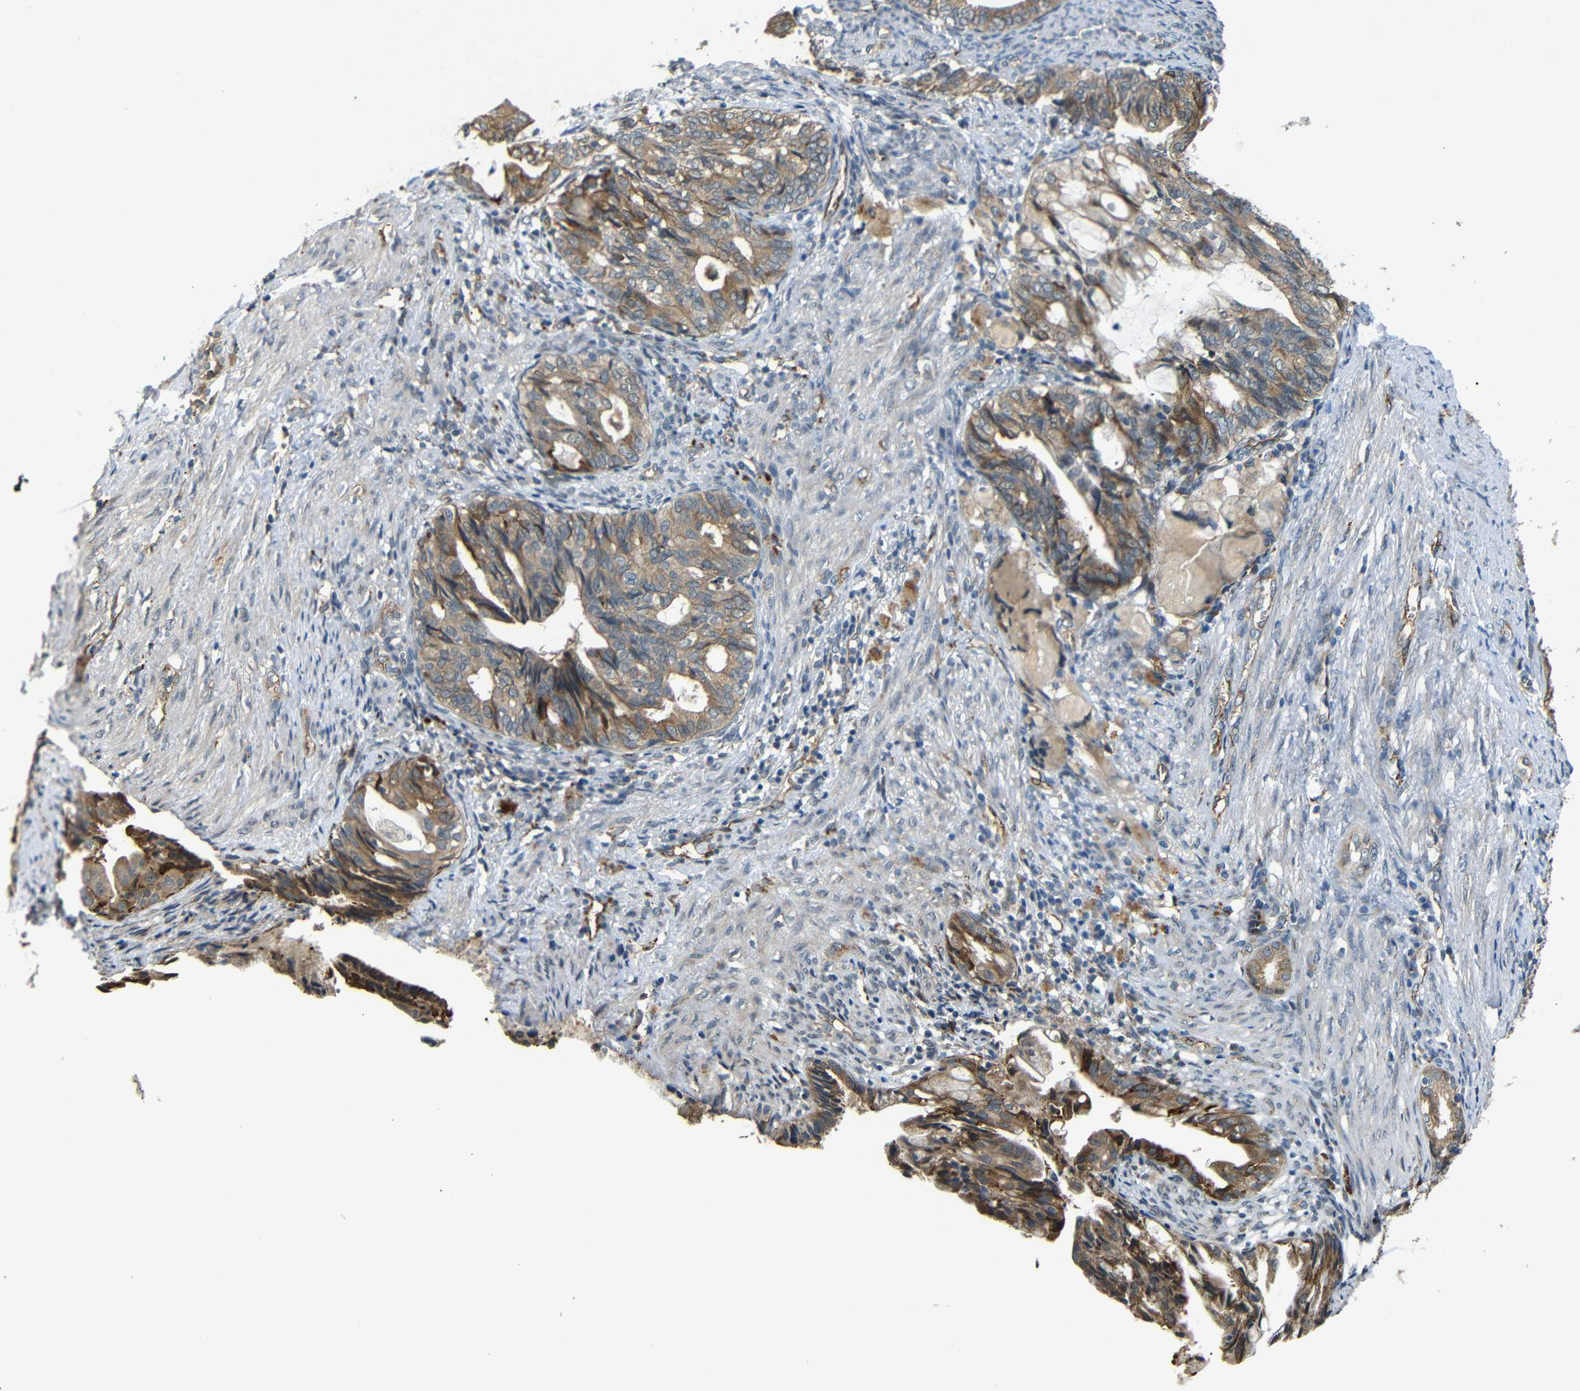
{"staining": {"intensity": "moderate", "quantity": ">75%", "location": "cytoplasmic/membranous"}, "tissue": "endometrial cancer", "cell_type": "Tumor cells", "image_type": "cancer", "snomed": [{"axis": "morphology", "description": "Adenocarcinoma, NOS"}, {"axis": "topography", "description": "Endometrium"}], "caption": "IHC (DAB (3,3'-diaminobenzidine)) staining of endometrial cancer (adenocarcinoma) exhibits moderate cytoplasmic/membranous protein positivity in approximately >75% of tumor cells.", "gene": "ATP7A", "patient": {"sex": "female", "age": 86}}